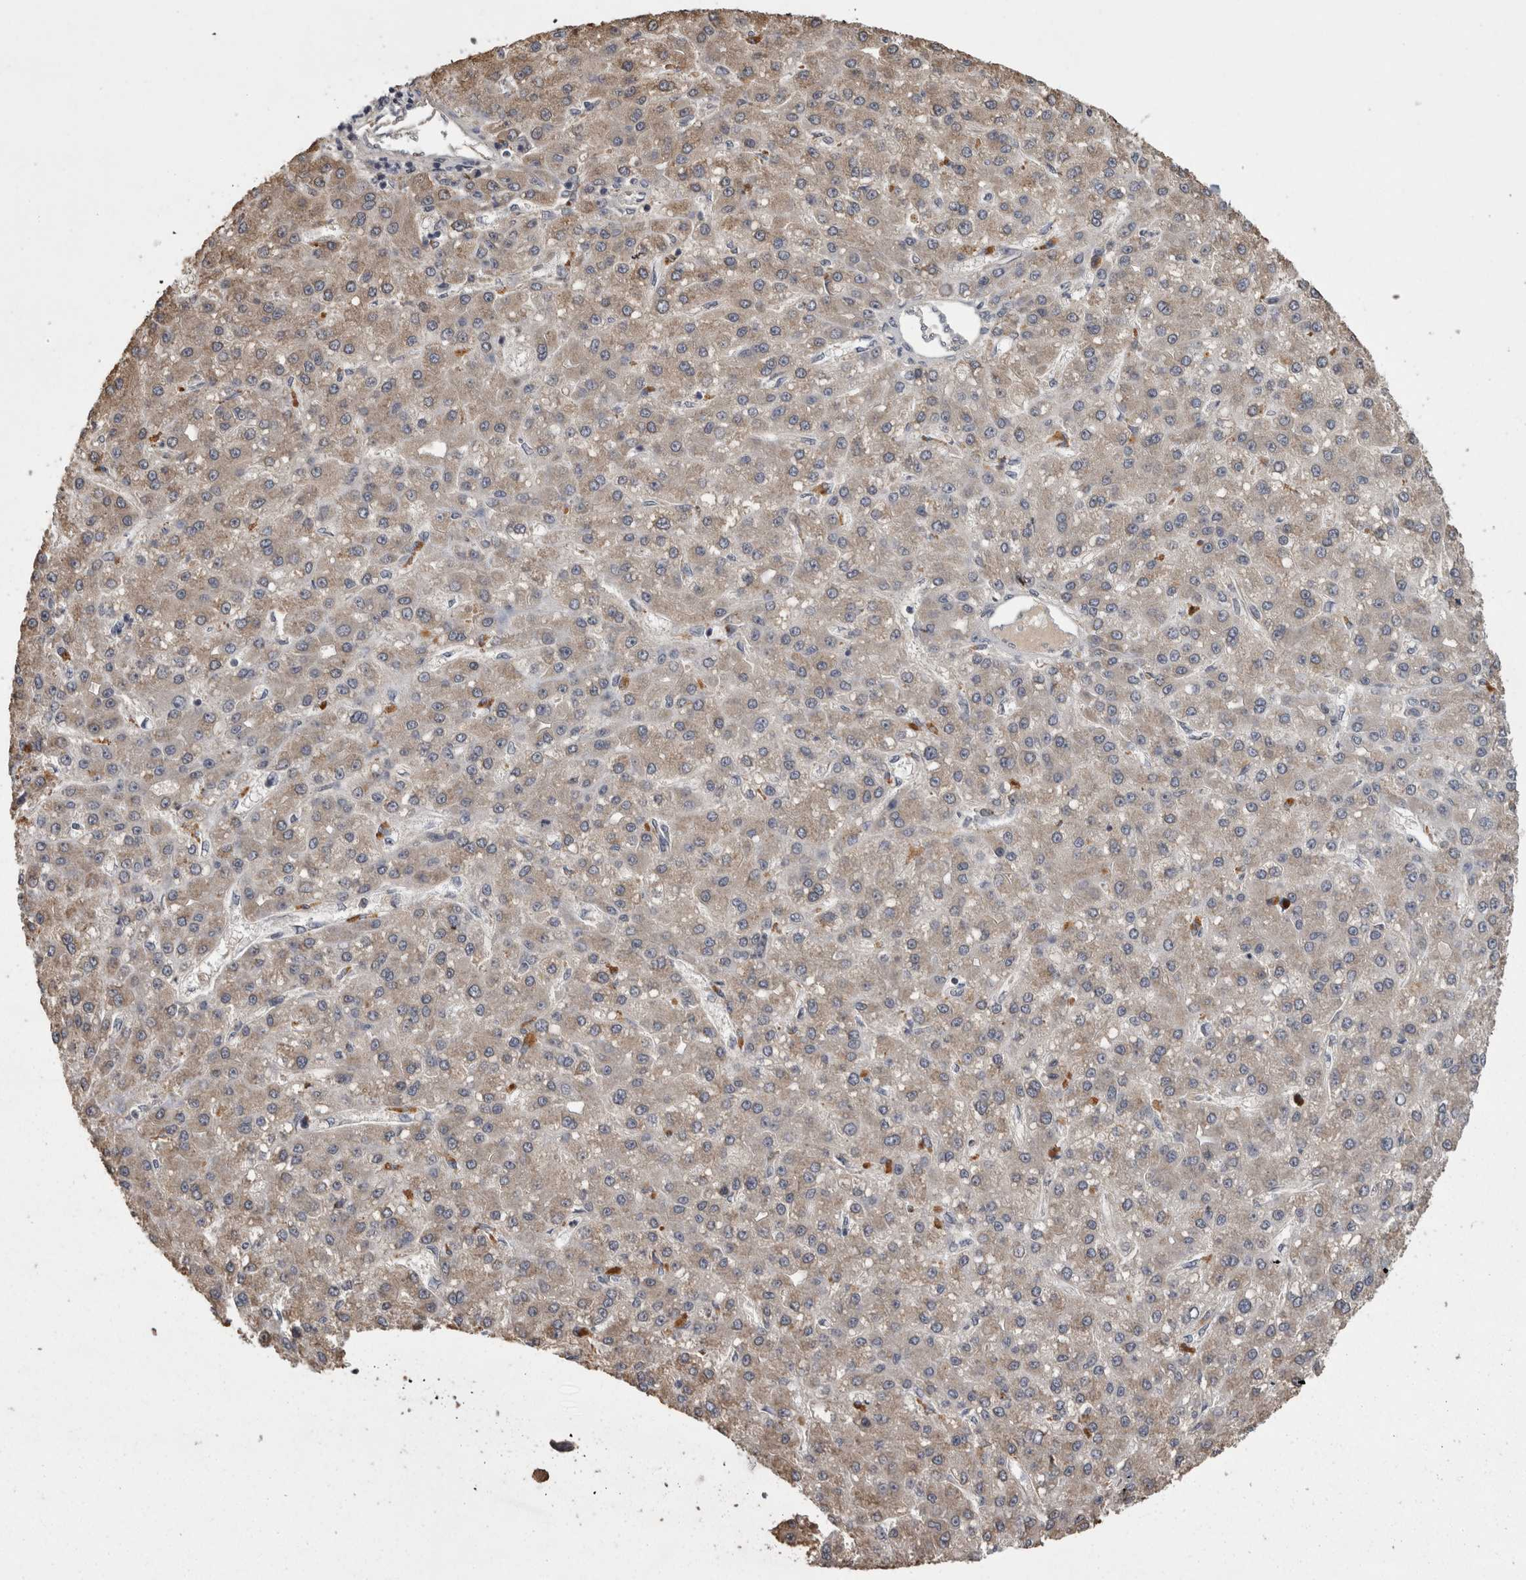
{"staining": {"intensity": "weak", "quantity": "<25%", "location": "cytoplasmic/membranous"}, "tissue": "liver cancer", "cell_type": "Tumor cells", "image_type": "cancer", "snomed": [{"axis": "morphology", "description": "Carcinoma, Hepatocellular, NOS"}, {"axis": "topography", "description": "Liver"}], "caption": "Photomicrograph shows no significant protein positivity in tumor cells of liver cancer.", "gene": "PCM1", "patient": {"sex": "male", "age": 67}}